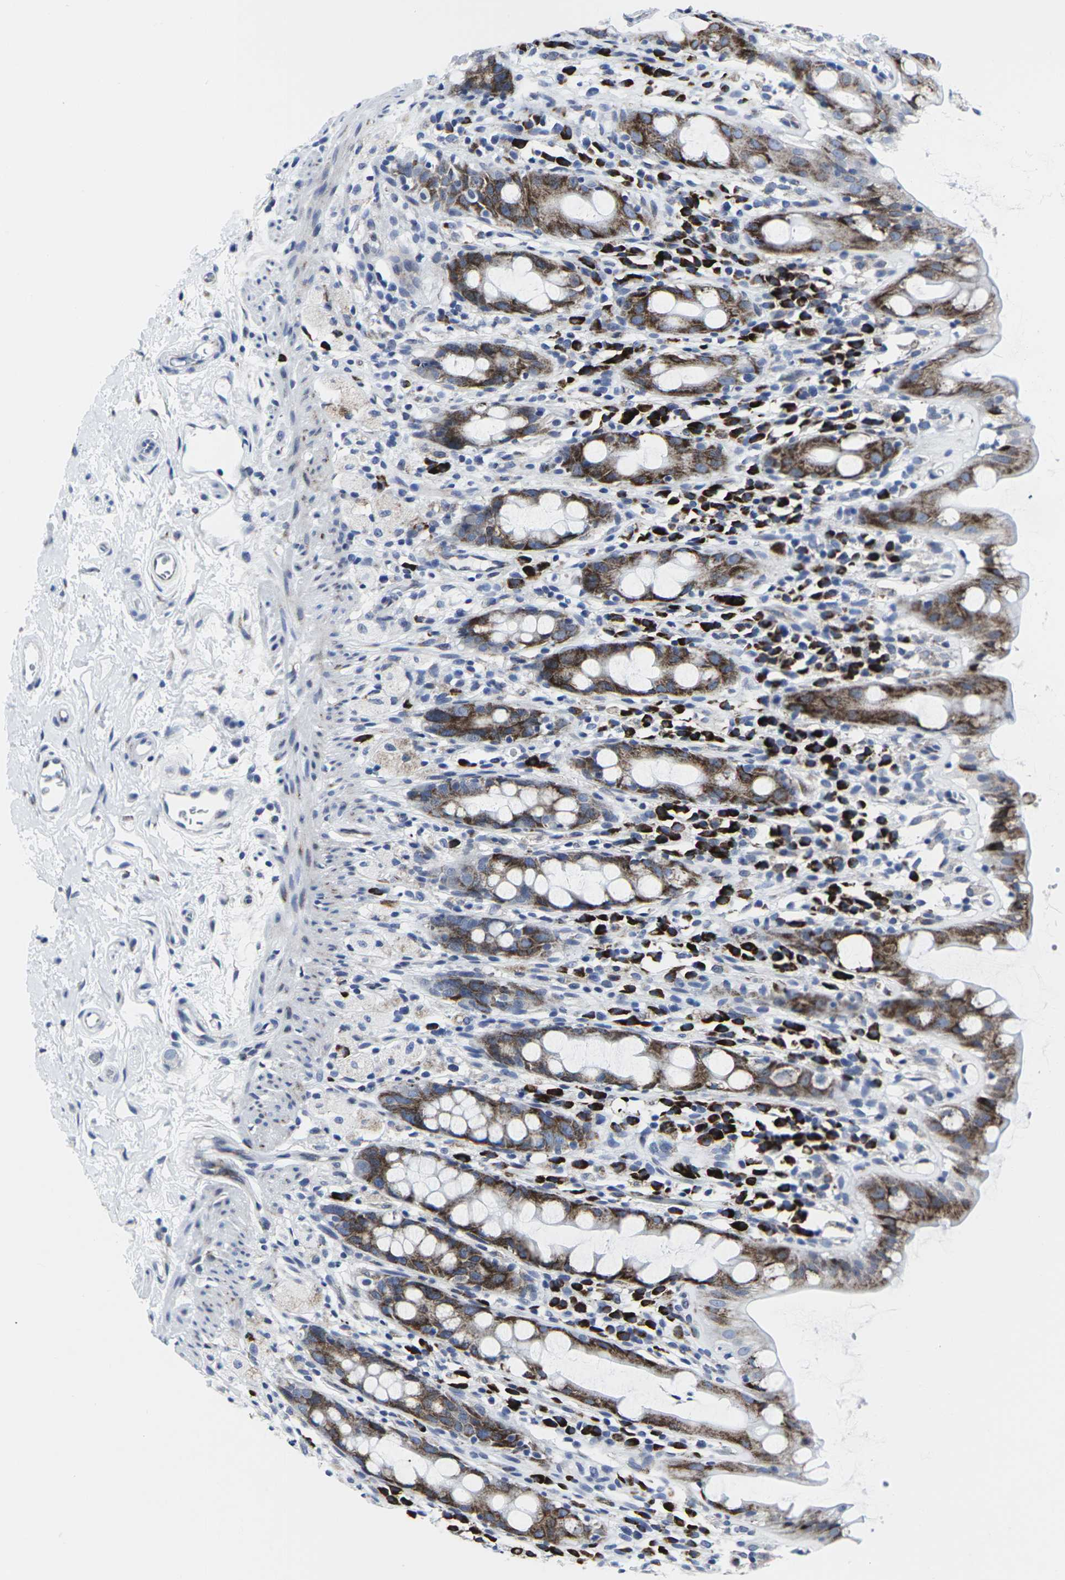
{"staining": {"intensity": "moderate", "quantity": ">75%", "location": "cytoplasmic/membranous"}, "tissue": "rectum", "cell_type": "Glandular cells", "image_type": "normal", "snomed": [{"axis": "morphology", "description": "Normal tissue, NOS"}, {"axis": "topography", "description": "Rectum"}], "caption": "Immunohistochemistry histopathology image of normal human rectum stained for a protein (brown), which exhibits medium levels of moderate cytoplasmic/membranous expression in approximately >75% of glandular cells.", "gene": "RPN1", "patient": {"sex": "male", "age": 44}}